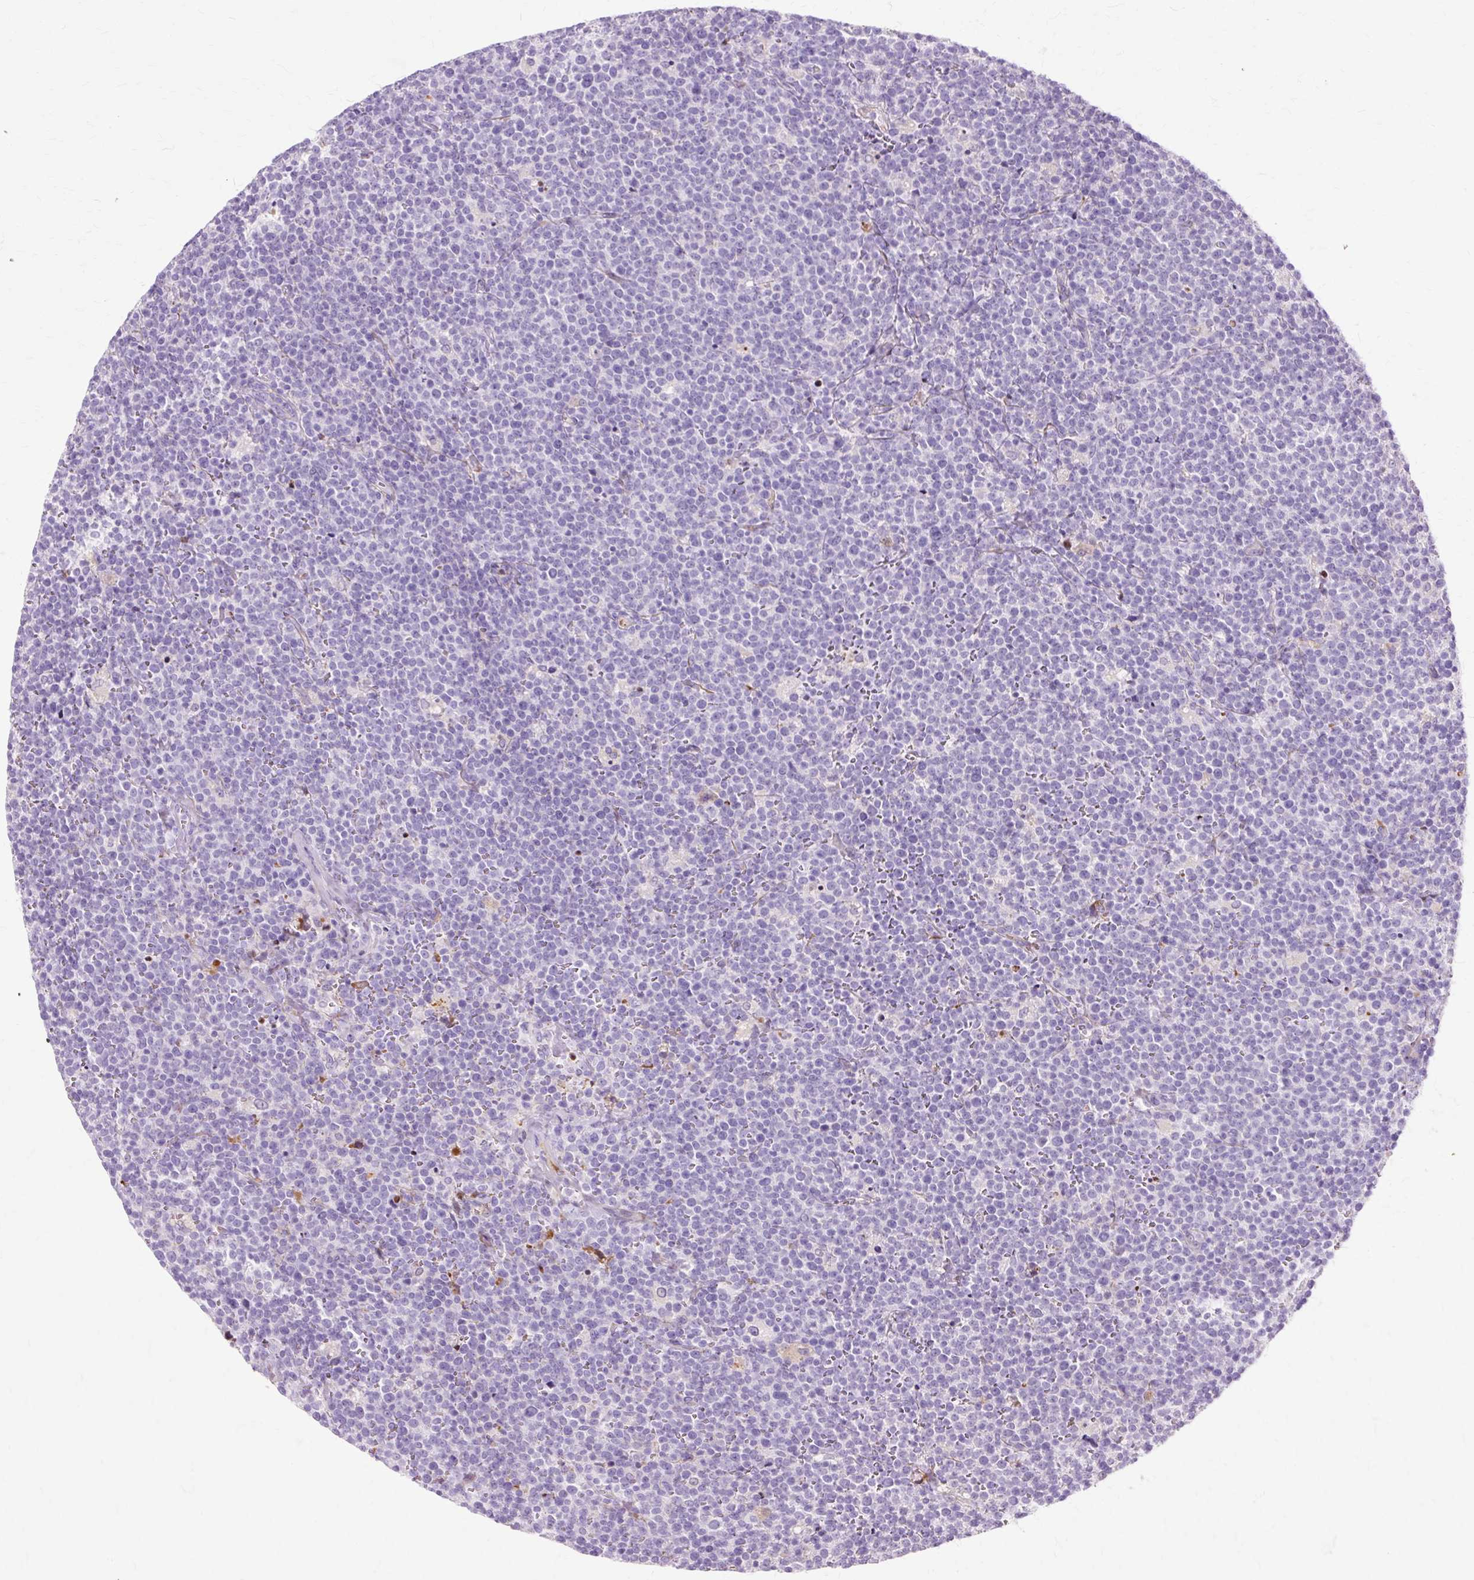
{"staining": {"intensity": "negative", "quantity": "none", "location": "none"}, "tissue": "lymphoma", "cell_type": "Tumor cells", "image_type": "cancer", "snomed": [{"axis": "morphology", "description": "Malignant lymphoma, non-Hodgkin's type, High grade"}, {"axis": "topography", "description": "Lymph node"}], "caption": "There is no significant expression in tumor cells of high-grade malignant lymphoma, non-Hodgkin's type.", "gene": "DCTN4", "patient": {"sex": "male", "age": 61}}